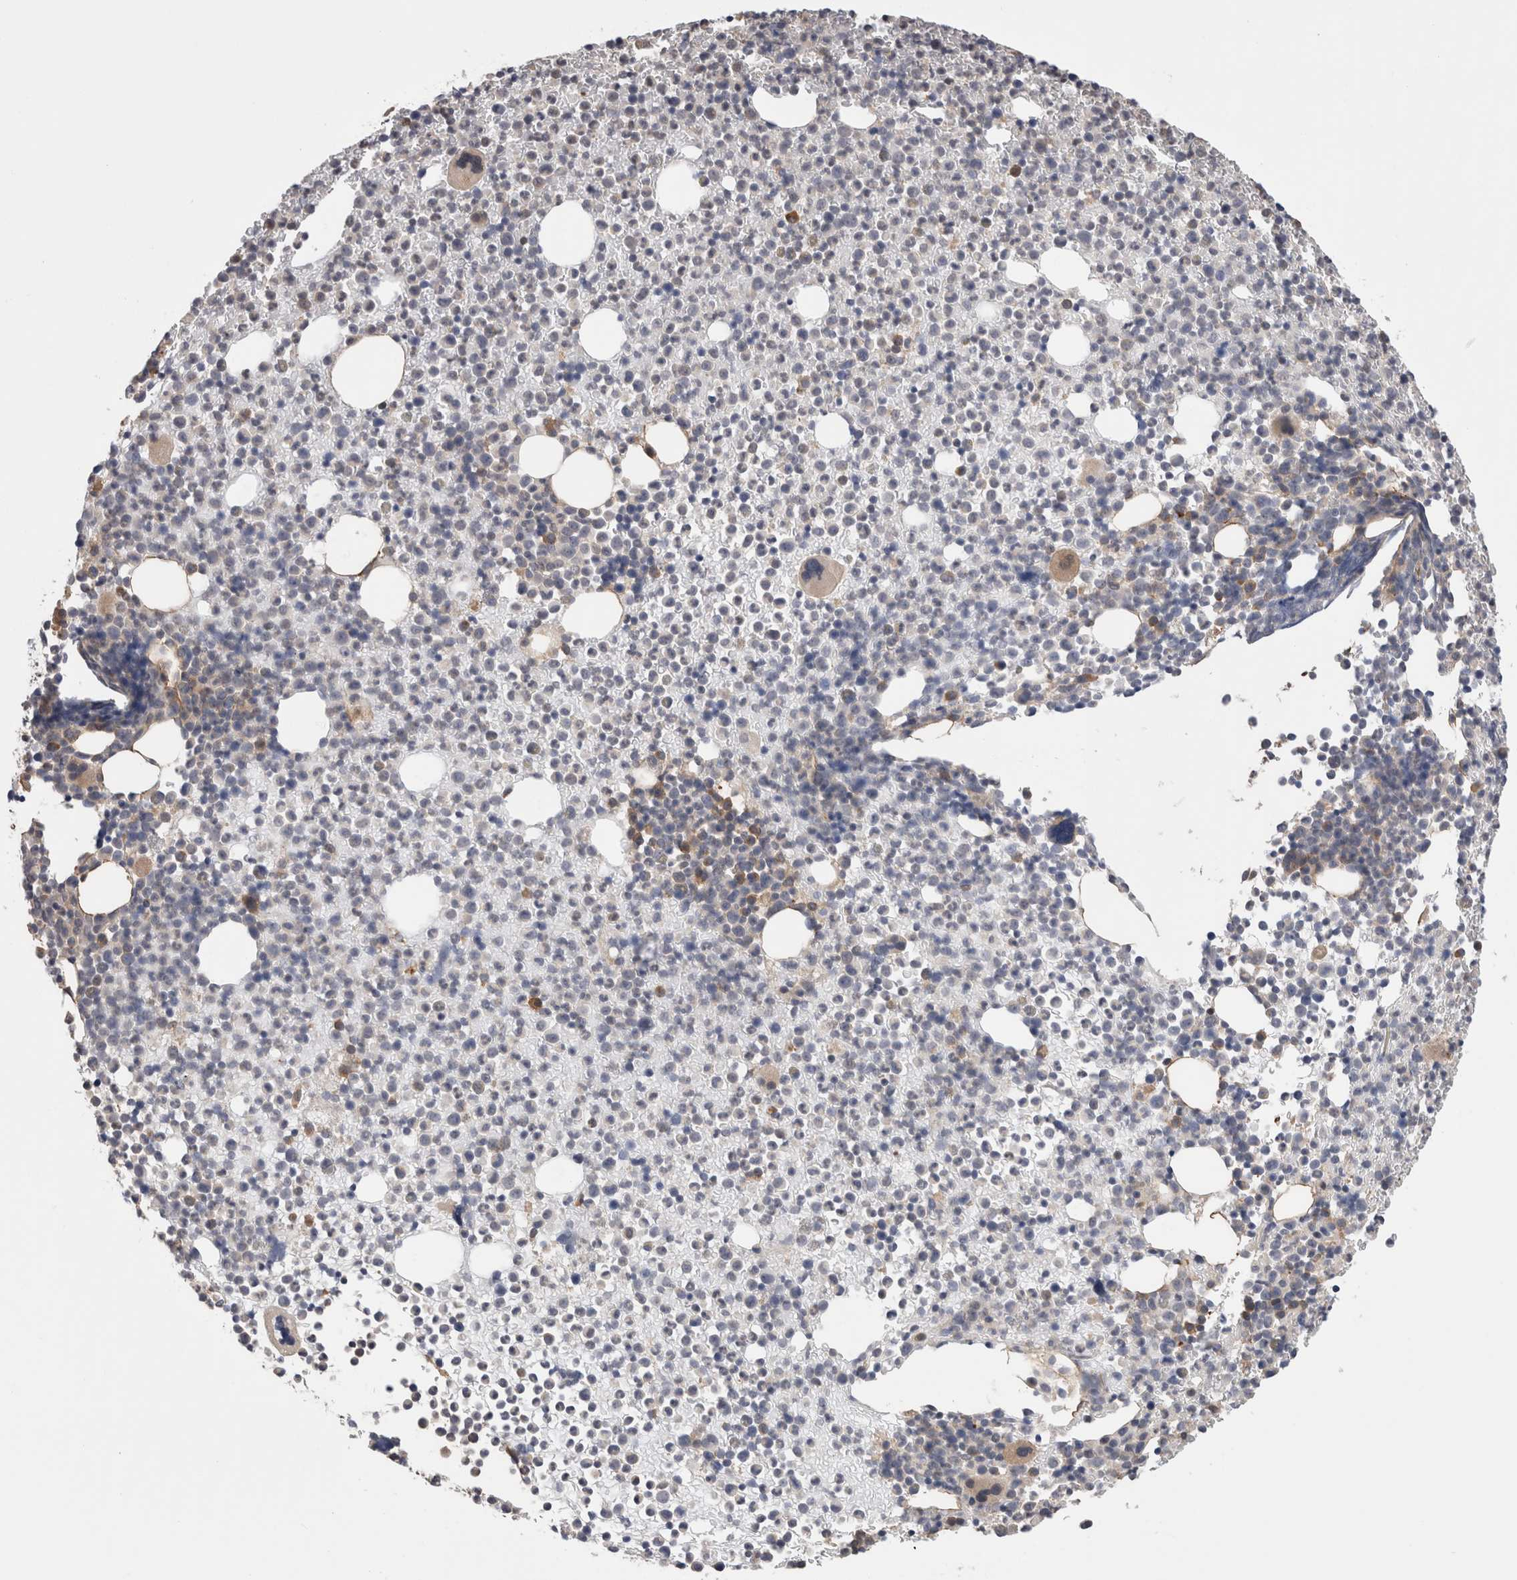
{"staining": {"intensity": "moderate", "quantity": "<25%", "location": "cytoplasmic/membranous"}, "tissue": "bone marrow", "cell_type": "Hematopoietic cells", "image_type": "normal", "snomed": [{"axis": "morphology", "description": "Normal tissue, NOS"}, {"axis": "morphology", "description": "Inflammation, NOS"}, {"axis": "topography", "description": "Bone marrow"}], "caption": "High-power microscopy captured an immunohistochemistry (IHC) image of unremarkable bone marrow, revealing moderate cytoplasmic/membranous positivity in approximately <25% of hematopoietic cells.", "gene": "SMAP2", "patient": {"sex": "male", "age": 34}}